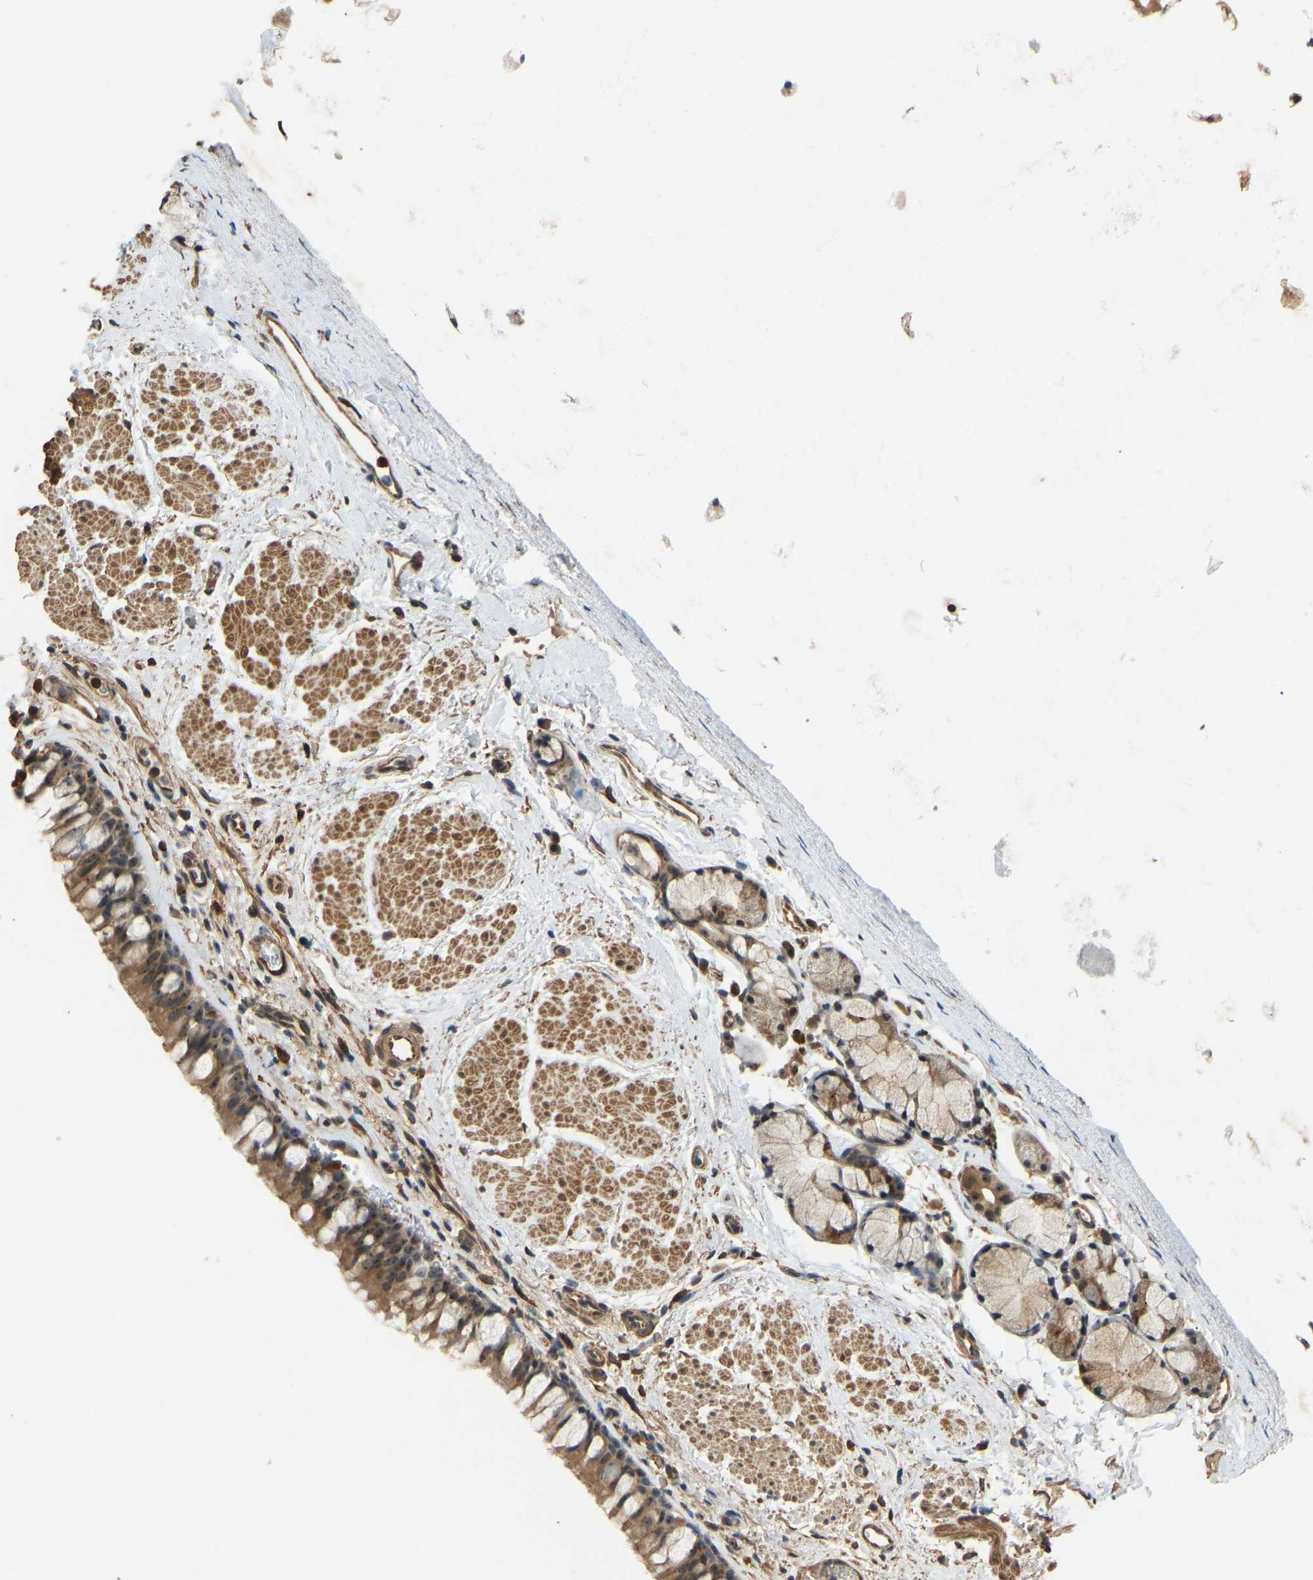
{"staining": {"intensity": "moderate", "quantity": ">75%", "location": "cytoplasmic/membranous,nuclear"}, "tissue": "bronchus", "cell_type": "Respiratory epithelial cells", "image_type": "normal", "snomed": [{"axis": "morphology", "description": "Normal tissue, NOS"}, {"axis": "topography", "description": "Cartilage tissue"}, {"axis": "topography", "description": "Bronchus"}], "caption": "Approximately >75% of respiratory epithelial cells in normal bronchus reveal moderate cytoplasmic/membranous,nuclear protein positivity as visualized by brown immunohistochemical staining.", "gene": "OS9", "patient": {"sex": "female", "age": 53}}